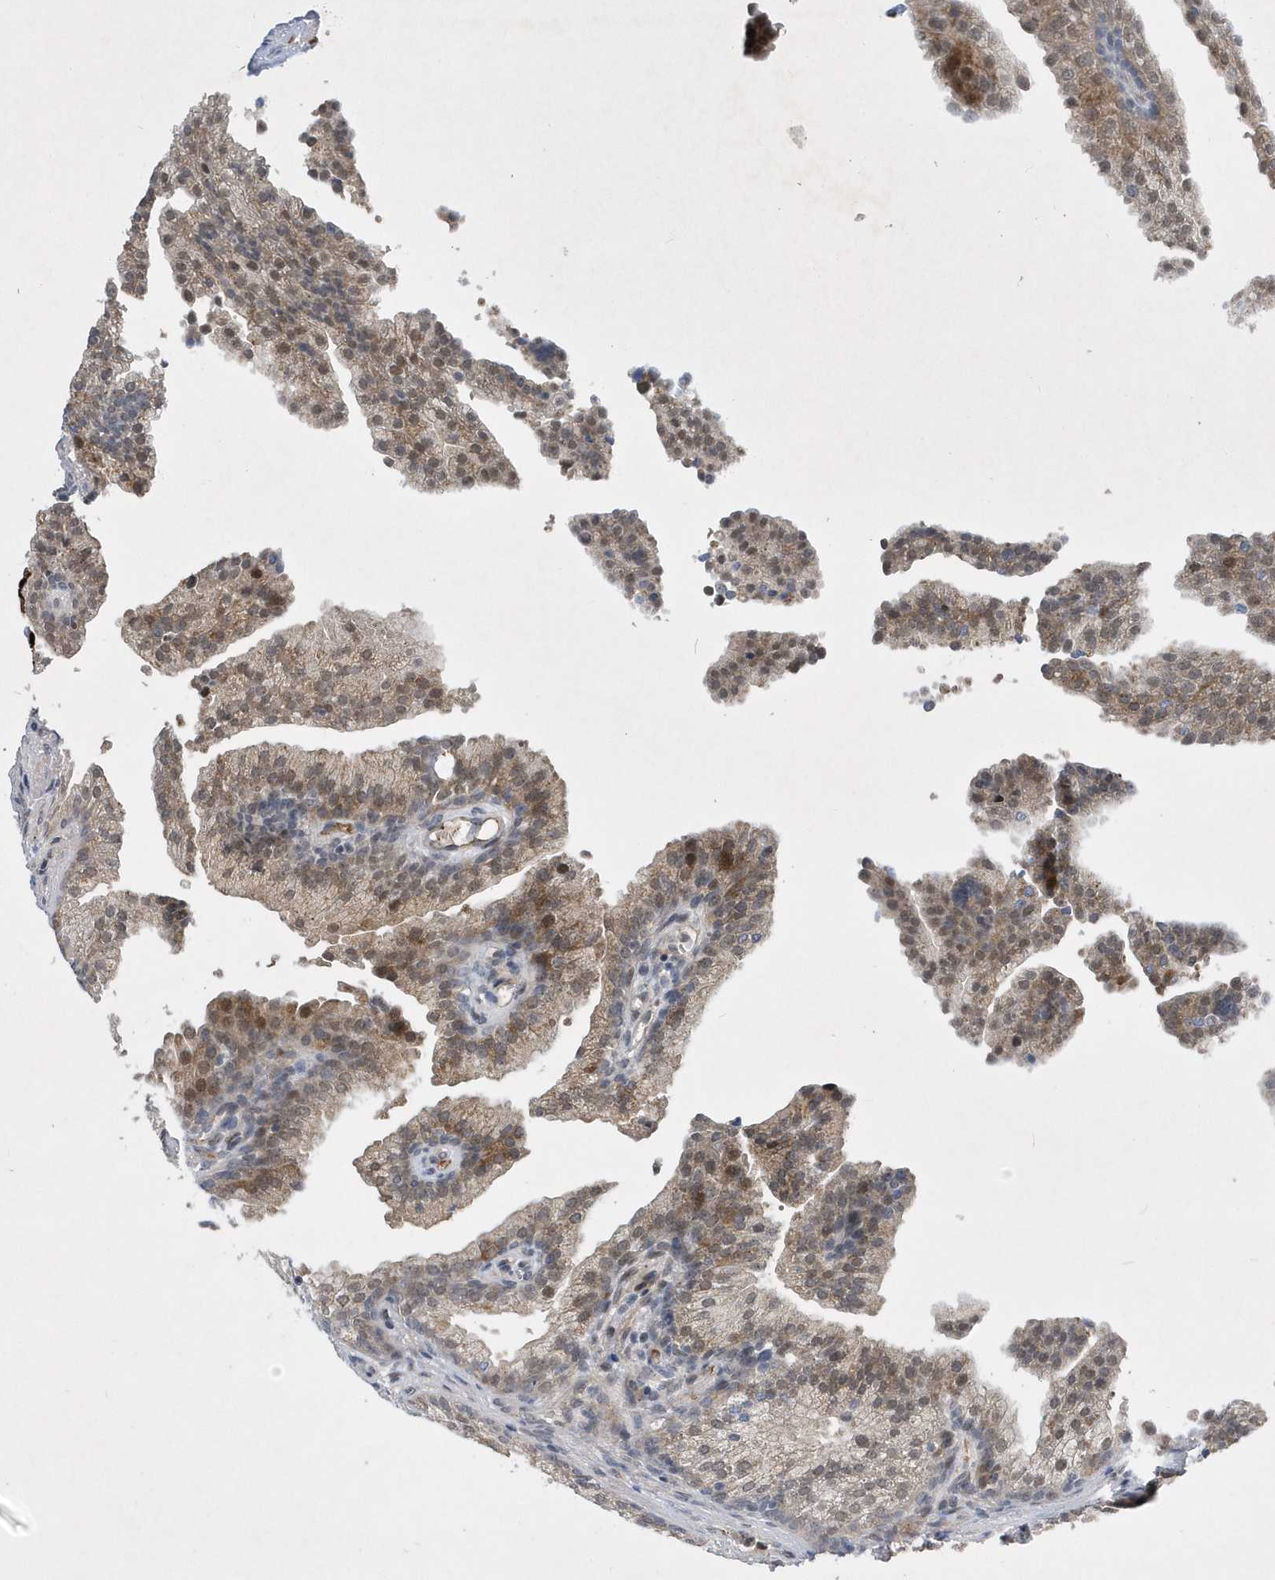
{"staining": {"intensity": "moderate", "quantity": "25%-75%", "location": "cytoplasmic/membranous"}, "tissue": "prostate cancer", "cell_type": "Tumor cells", "image_type": "cancer", "snomed": [{"axis": "morphology", "description": "Adenocarcinoma, High grade"}, {"axis": "topography", "description": "Prostate"}], "caption": "Human adenocarcinoma (high-grade) (prostate) stained for a protein (brown) demonstrates moderate cytoplasmic/membranous positive staining in approximately 25%-75% of tumor cells.", "gene": "FAM217A", "patient": {"sex": "male", "age": 62}}